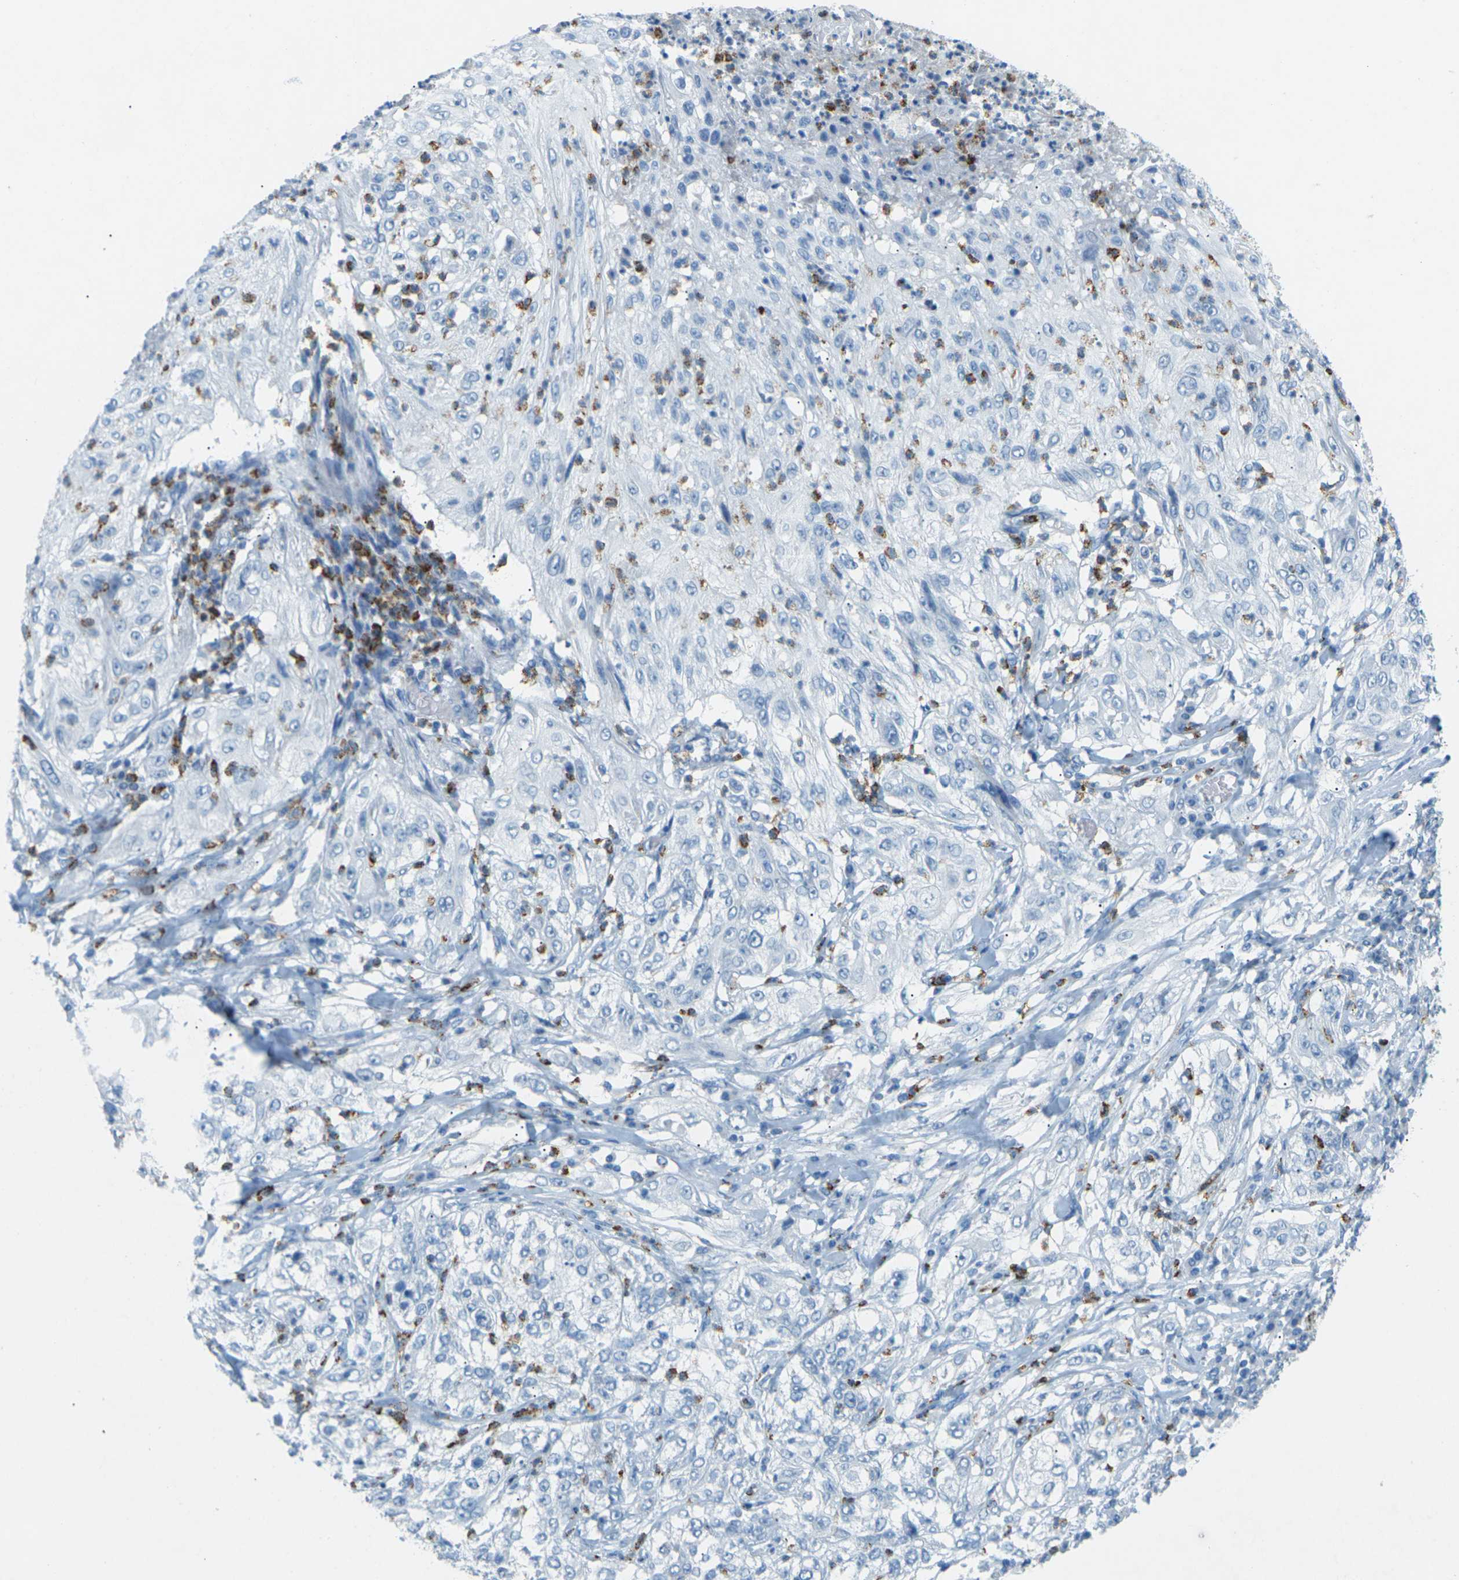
{"staining": {"intensity": "negative", "quantity": "none", "location": "none"}, "tissue": "lung cancer", "cell_type": "Tumor cells", "image_type": "cancer", "snomed": [{"axis": "morphology", "description": "Inflammation, NOS"}, {"axis": "morphology", "description": "Squamous cell carcinoma, NOS"}, {"axis": "topography", "description": "Lymph node"}, {"axis": "topography", "description": "Soft tissue"}, {"axis": "topography", "description": "Lung"}], "caption": "Immunohistochemistry photomicrograph of neoplastic tissue: lung cancer (squamous cell carcinoma) stained with DAB (3,3'-diaminobenzidine) reveals no significant protein positivity in tumor cells.", "gene": "CDH16", "patient": {"sex": "male", "age": 66}}